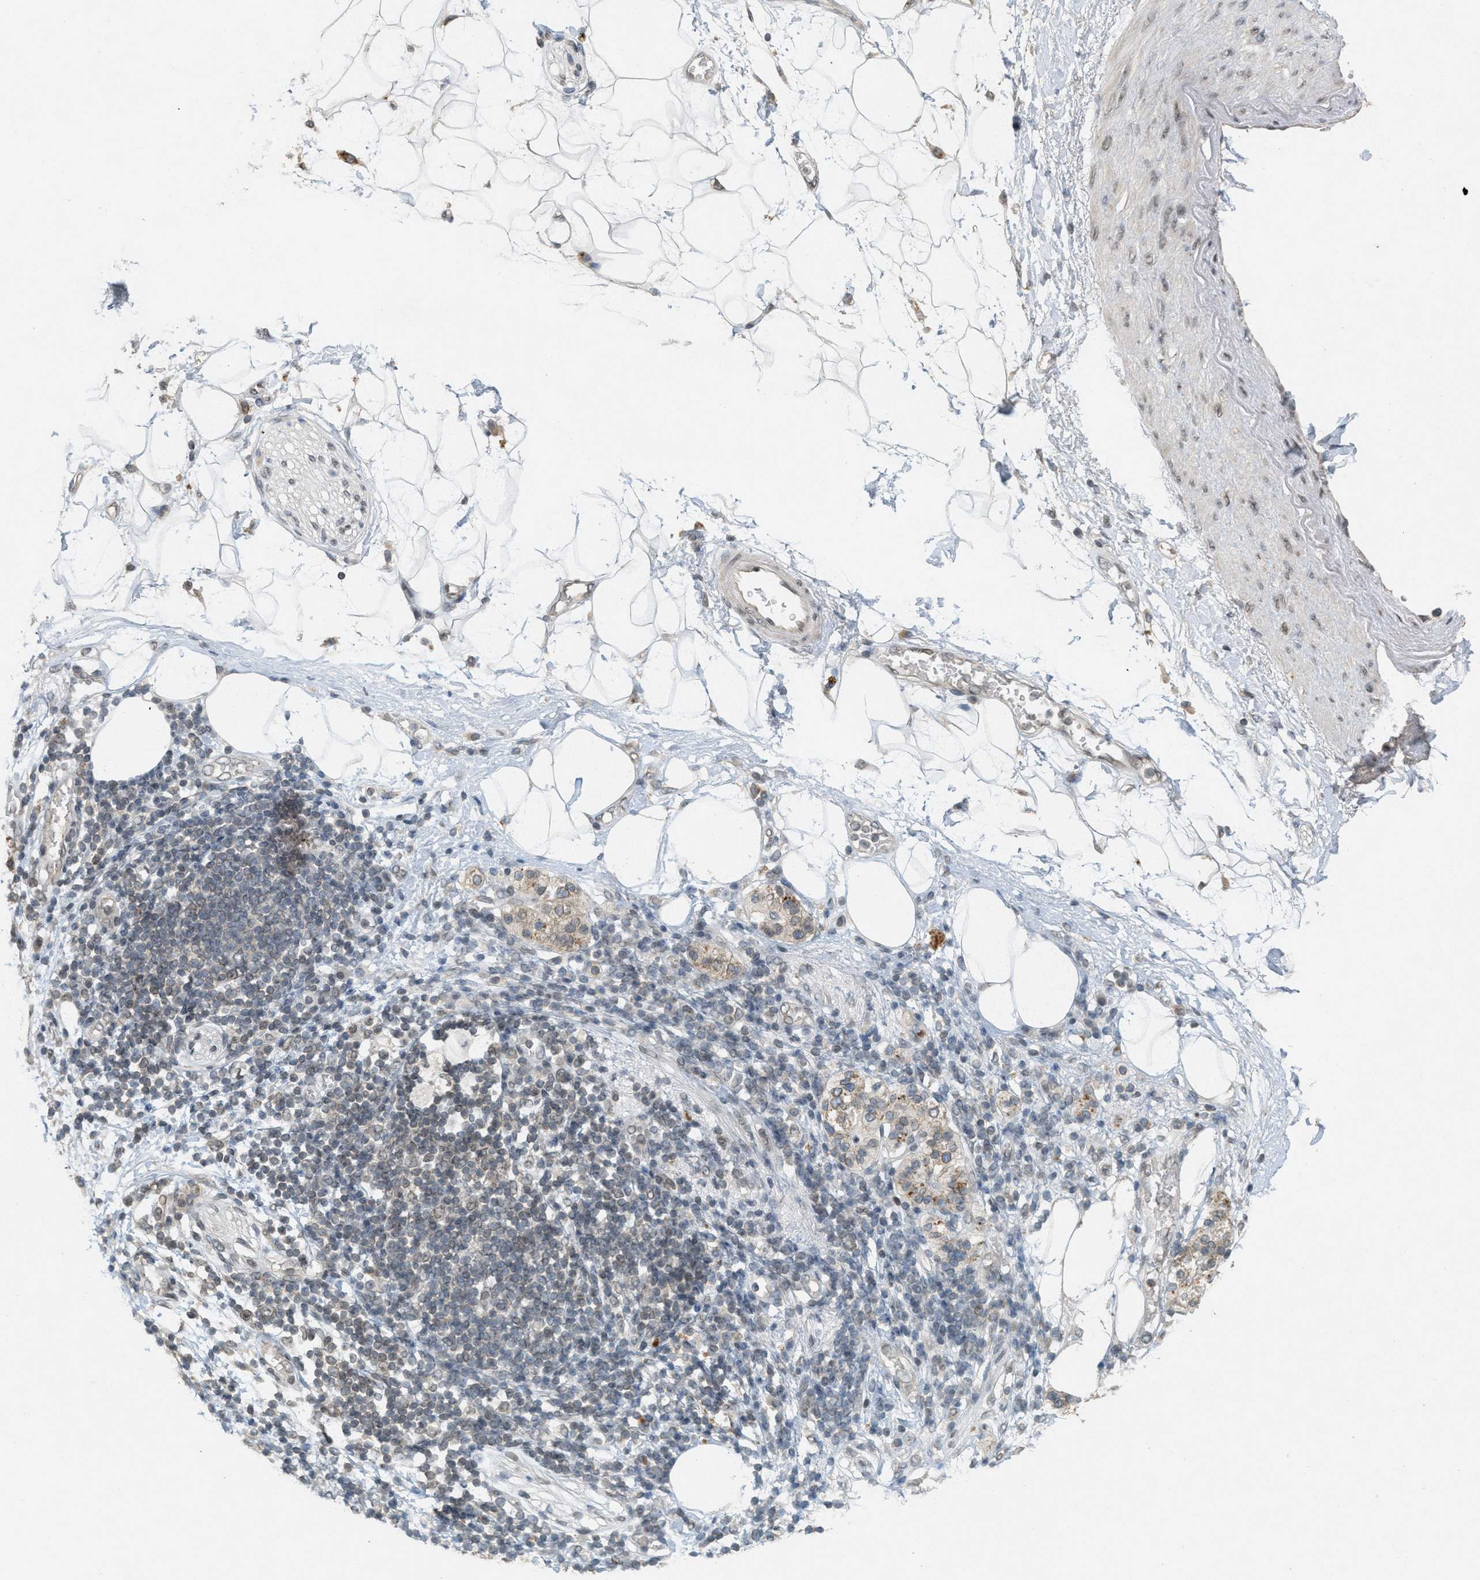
{"staining": {"intensity": "weak", "quantity": "25%-75%", "location": "cytoplasmic/membranous"}, "tissue": "adipose tissue", "cell_type": "Adipocytes", "image_type": "normal", "snomed": [{"axis": "morphology", "description": "Normal tissue, NOS"}, {"axis": "morphology", "description": "Adenocarcinoma, NOS"}, {"axis": "topography", "description": "Duodenum"}, {"axis": "topography", "description": "Peripheral nerve tissue"}], "caption": "IHC photomicrograph of benign adipose tissue: adipose tissue stained using immunohistochemistry (IHC) shows low levels of weak protein expression localized specifically in the cytoplasmic/membranous of adipocytes, appearing as a cytoplasmic/membranous brown color.", "gene": "ABHD6", "patient": {"sex": "female", "age": 60}}